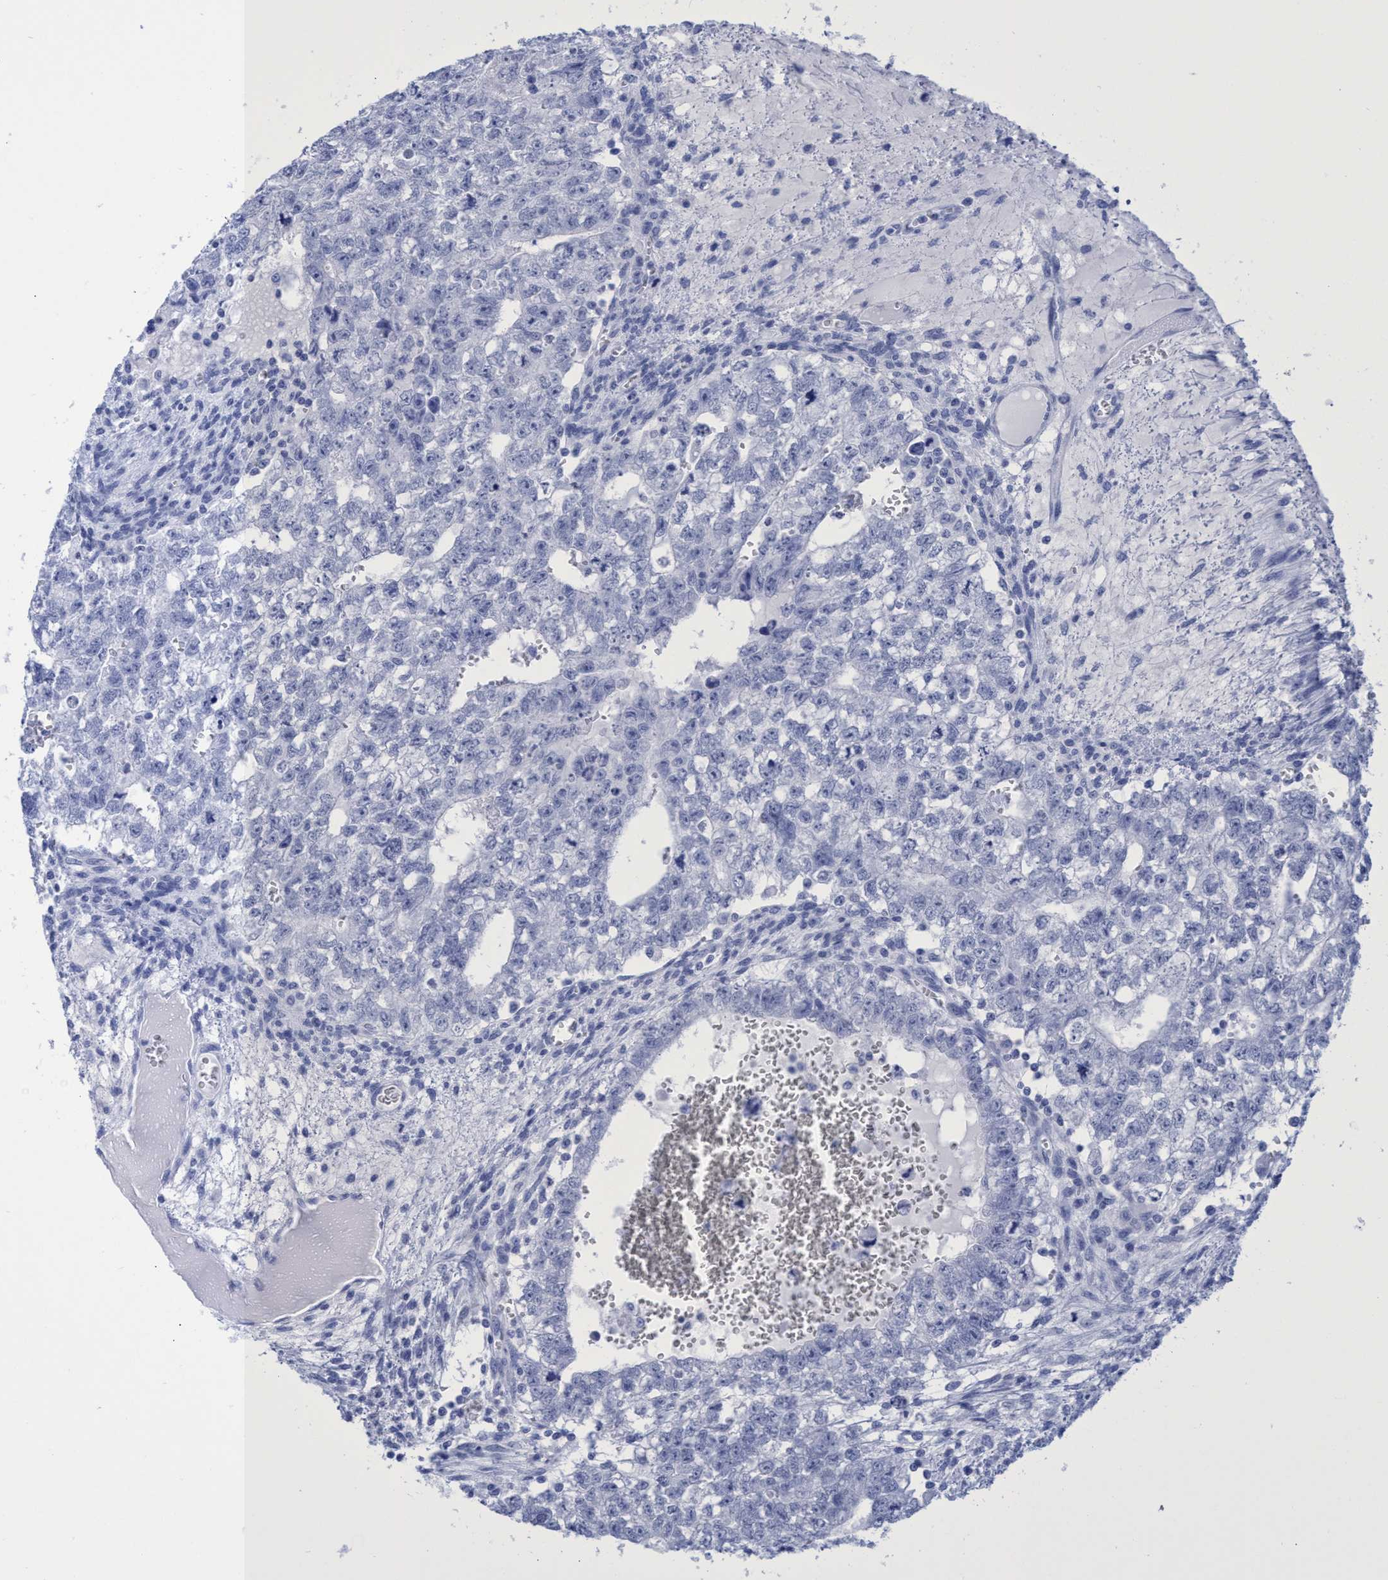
{"staining": {"intensity": "negative", "quantity": "none", "location": "none"}, "tissue": "testis cancer", "cell_type": "Tumor cells", "image_type": "cancer", "snomed": [{"axis": "morphology", "description": "Seminoma, NOS"}, {"axis": "morphology", "description": "Carcinoma, Embryonal, NOS"}, {"axis": "topography", "description": "Testis"}], "caption": "Immunohistochemical staining of human testis seminoma shows no significant staining in tumor cells.", "gene": "INSL6", "patient": {"sex": "male", "age": 38}}